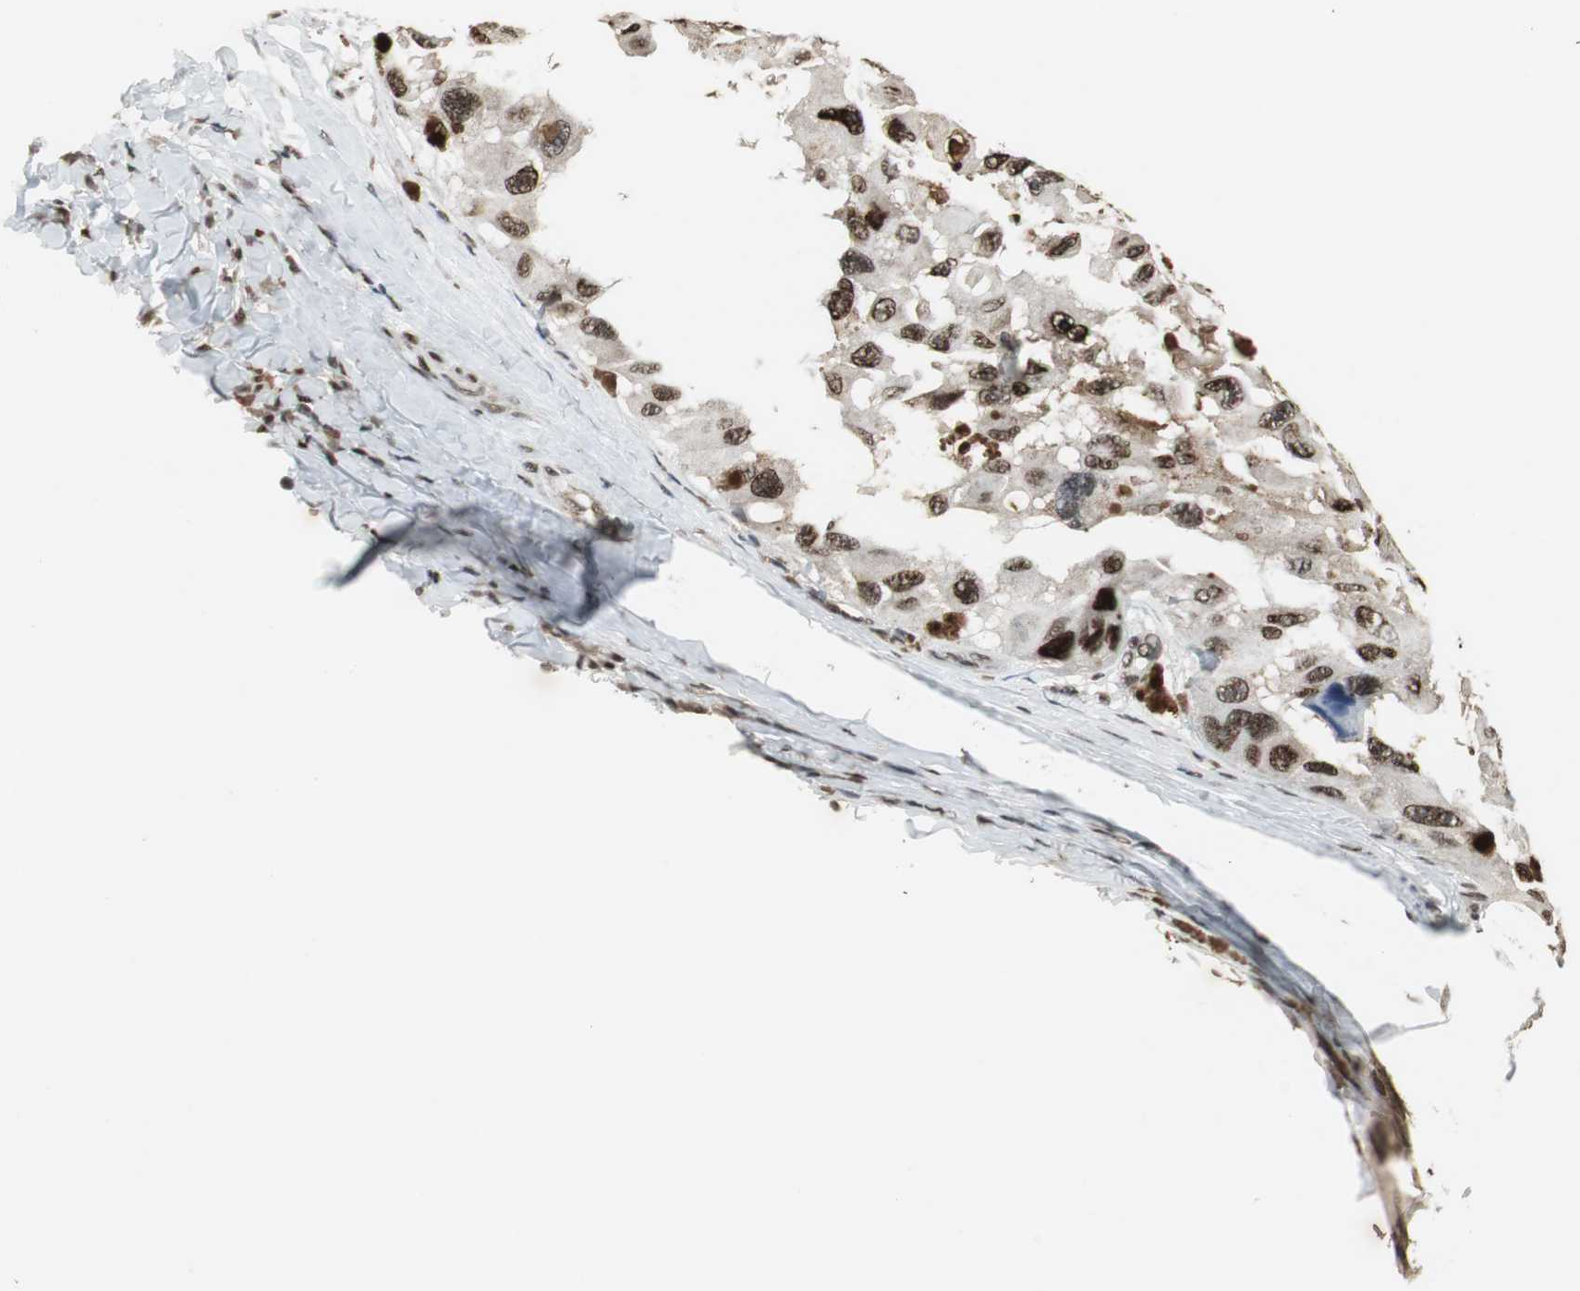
{"staining": {"intensity": "moderate", "quantity": ">75%", "location": "nuclear"}, "tissue": "melanoma", "cell_type": "Tumor cells", "image_type": "cancer", "snomed": [{"axis": "morphology", "description": "Malignant melanoma, NOS"}, {"axis": "topography", "description": "Skin"}], "caption": "Melanoma stained with immunohistochemistry demonstrates moderate nuclear staining in approximately >75% of tumor cells.", "gene": "TAF5", "patient": {"sex": "female", "age": 73}}